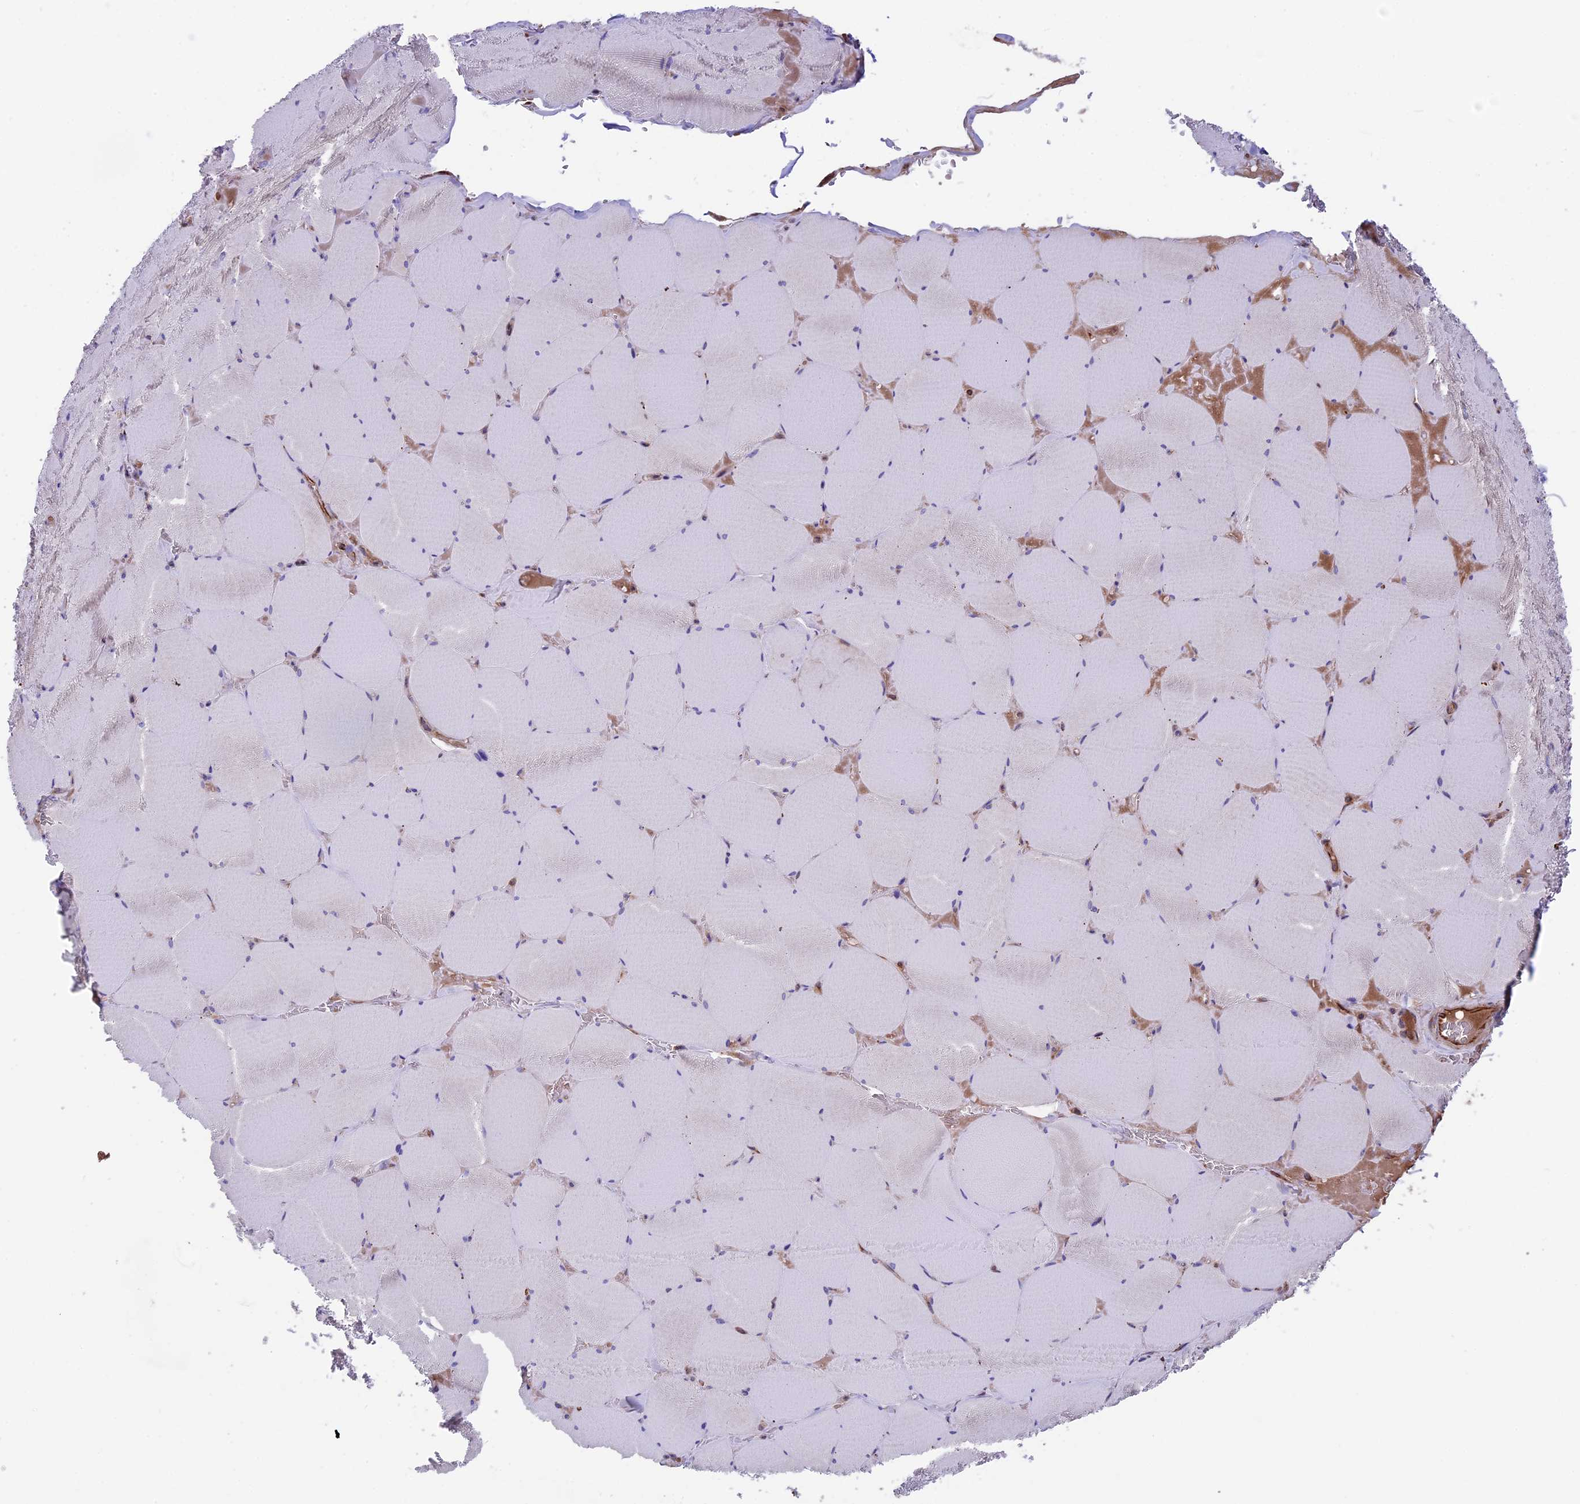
{"staining": {"intensity": "weak", "quantity": "<25%", "location": "cytoplasmic/membranous"}, "tissue": "skeletal muscle", "cell_type": "Myocytes", "image_type": "normal", "snomed": [{"axis": "morphology", "description": "Normal tissue, NOS"}, {"axis": "topography", "description": "Skeletal muscle"}, {"axis": "topography", "description": "Head-Neck"}], "caption": "Histopathology image shows no significant protein positivity in myocytes of benign skeletal muscle.", "gene": "SEH1L", "patient": {"sex": "male", "age": 66}}